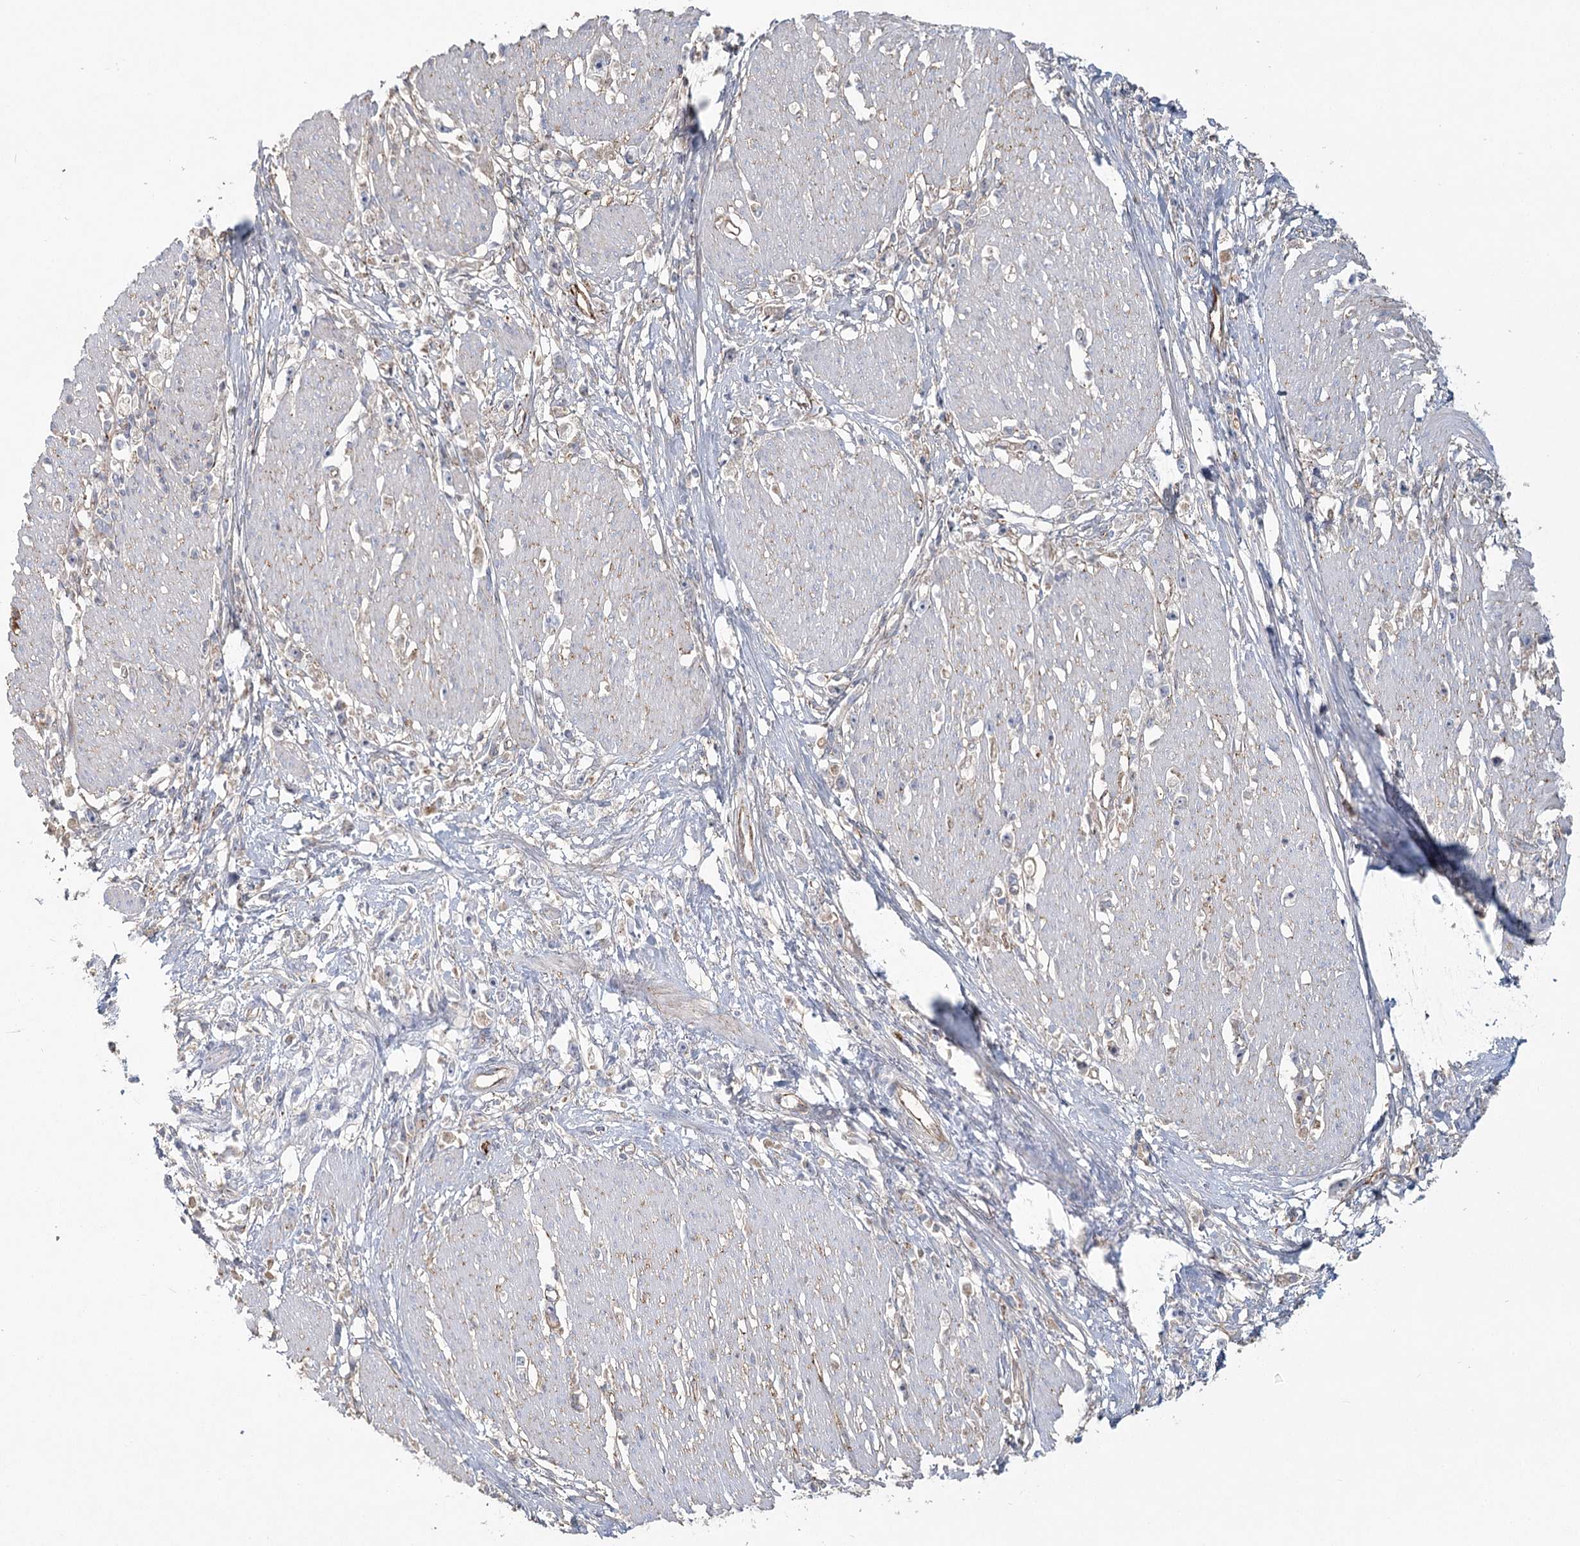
{"staining": {"intensity": "negative", "quantity": "none", "location": "none"}, "tissue": "stomach cancer", "cell_type": "Tumor cells", "image_type": "cancer", "snomed": [{"axis": "morphology", "description": "Adenocarcinoma, NOS"}, {"axis": "topography", "description": "Stomach"}], "caption": "Histopathology image shows no protein expression in tumor cells of stomach cancer (adenocarcinoma) tissue.", "gene": "KBTBD4", "patient": {"sex": "female", "age": 59}}